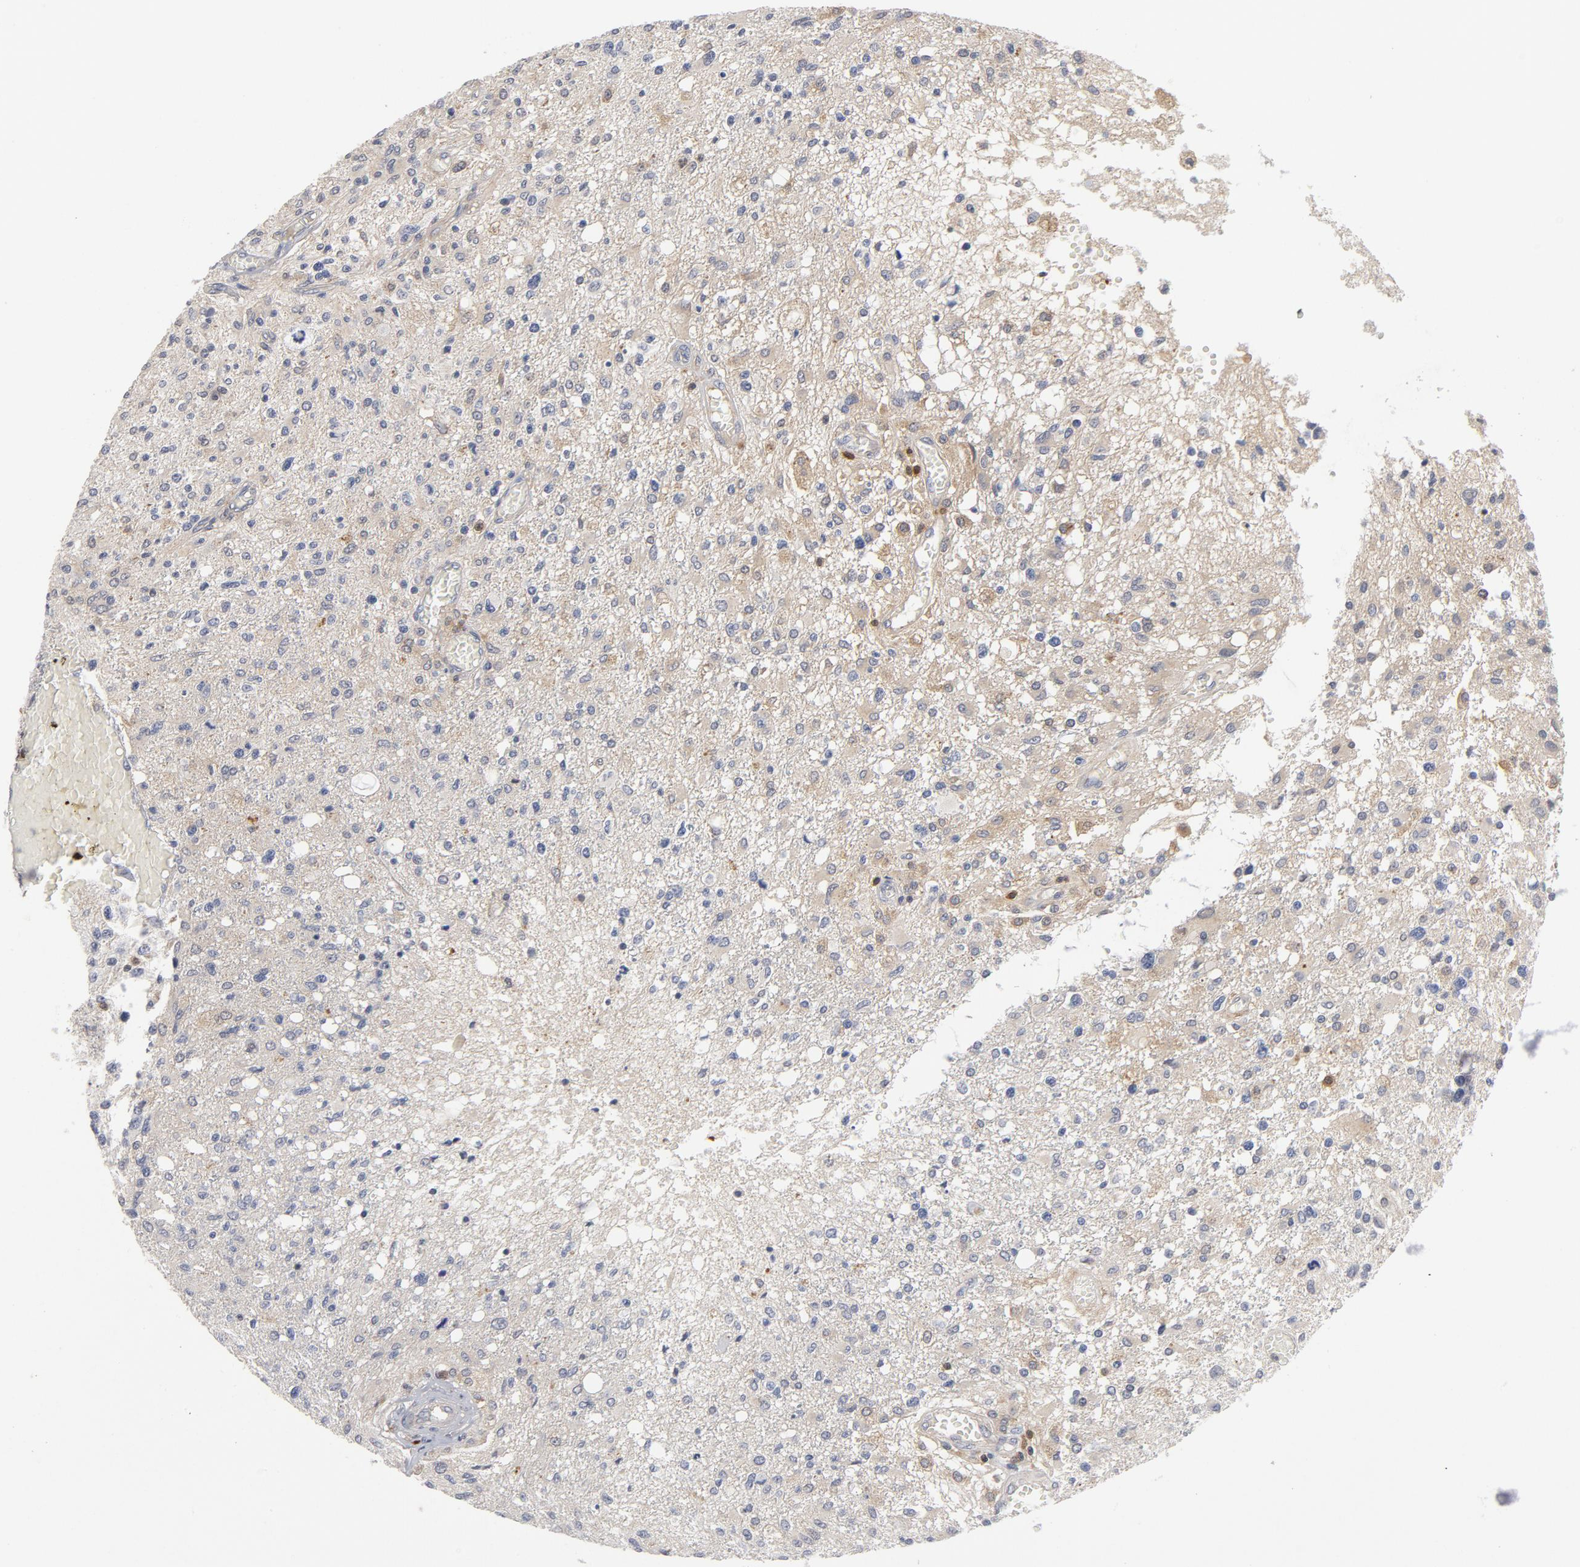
{"staining": {"intensity": "weak", "quantity": "25%-75%", "location": "cytoplasmic/membranous"}, "tissue": "glioma", "cell_type": "Tumor cells", "image_type": "cancer", "snomed": [{"axis": "morphology", "description": "Glioma, malignant, High grade"}, {"axis": "topography", "description": "Cerebral cortex"}], "caption": "This is an image of immunohistochemistry (IHC) staining of glioma, which shows weak staining in the cytoplasmic/membranous of tumor cells.", "gene": "TRADD", "patient": {"sex": "male", "age": 76}}